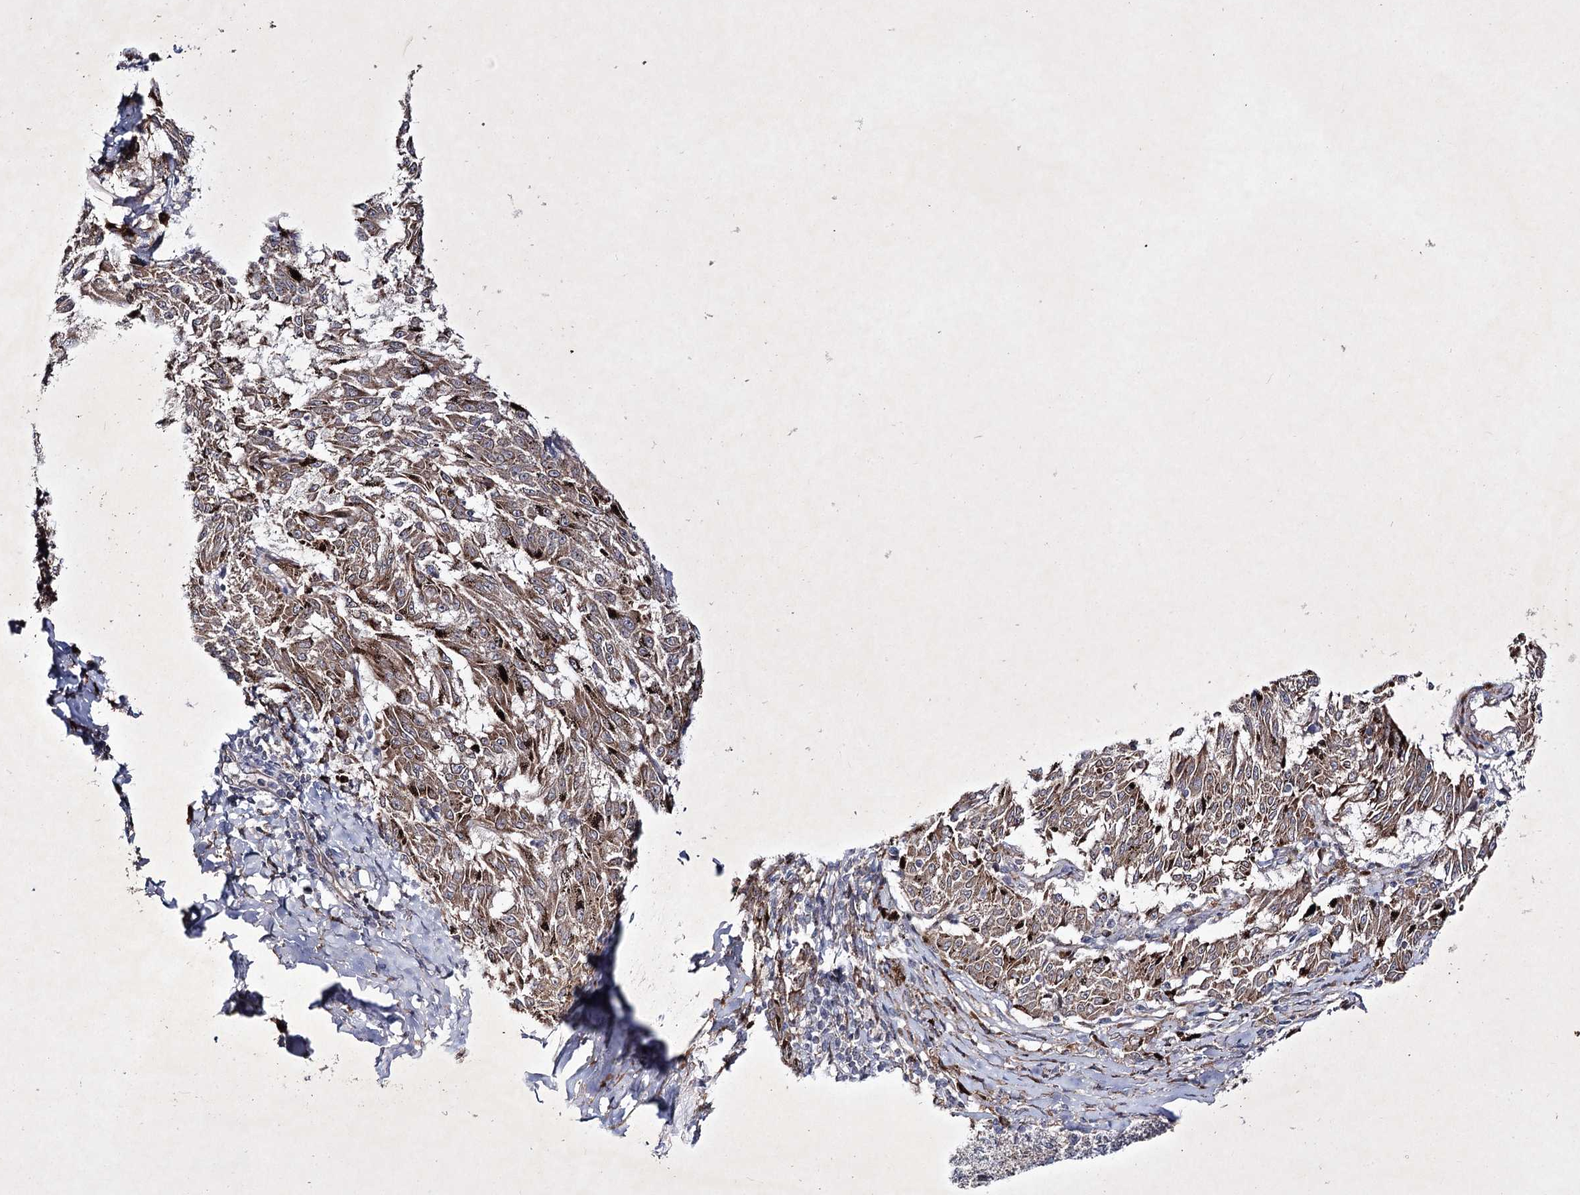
{"staining": {"intensity": "moderate", "quantity": ">75%", "location": "cytoplasmic/membranous"}, "tissue": "melanoma", "cell_type": "Tumor cells", "image_type": "cancer", "snomed": [{"axis": "morphology", "description": "Malignant melanoma, NOS"}, {"axis": "topography", "description": "Skin"}], "caption": "Protein staining exhibits moderate cytoplasmic/membranous expression in approximately >75% of tumor cells in melanoma.", "gene": "ALG9", "patient": {"sex": "female", "age": 72}}